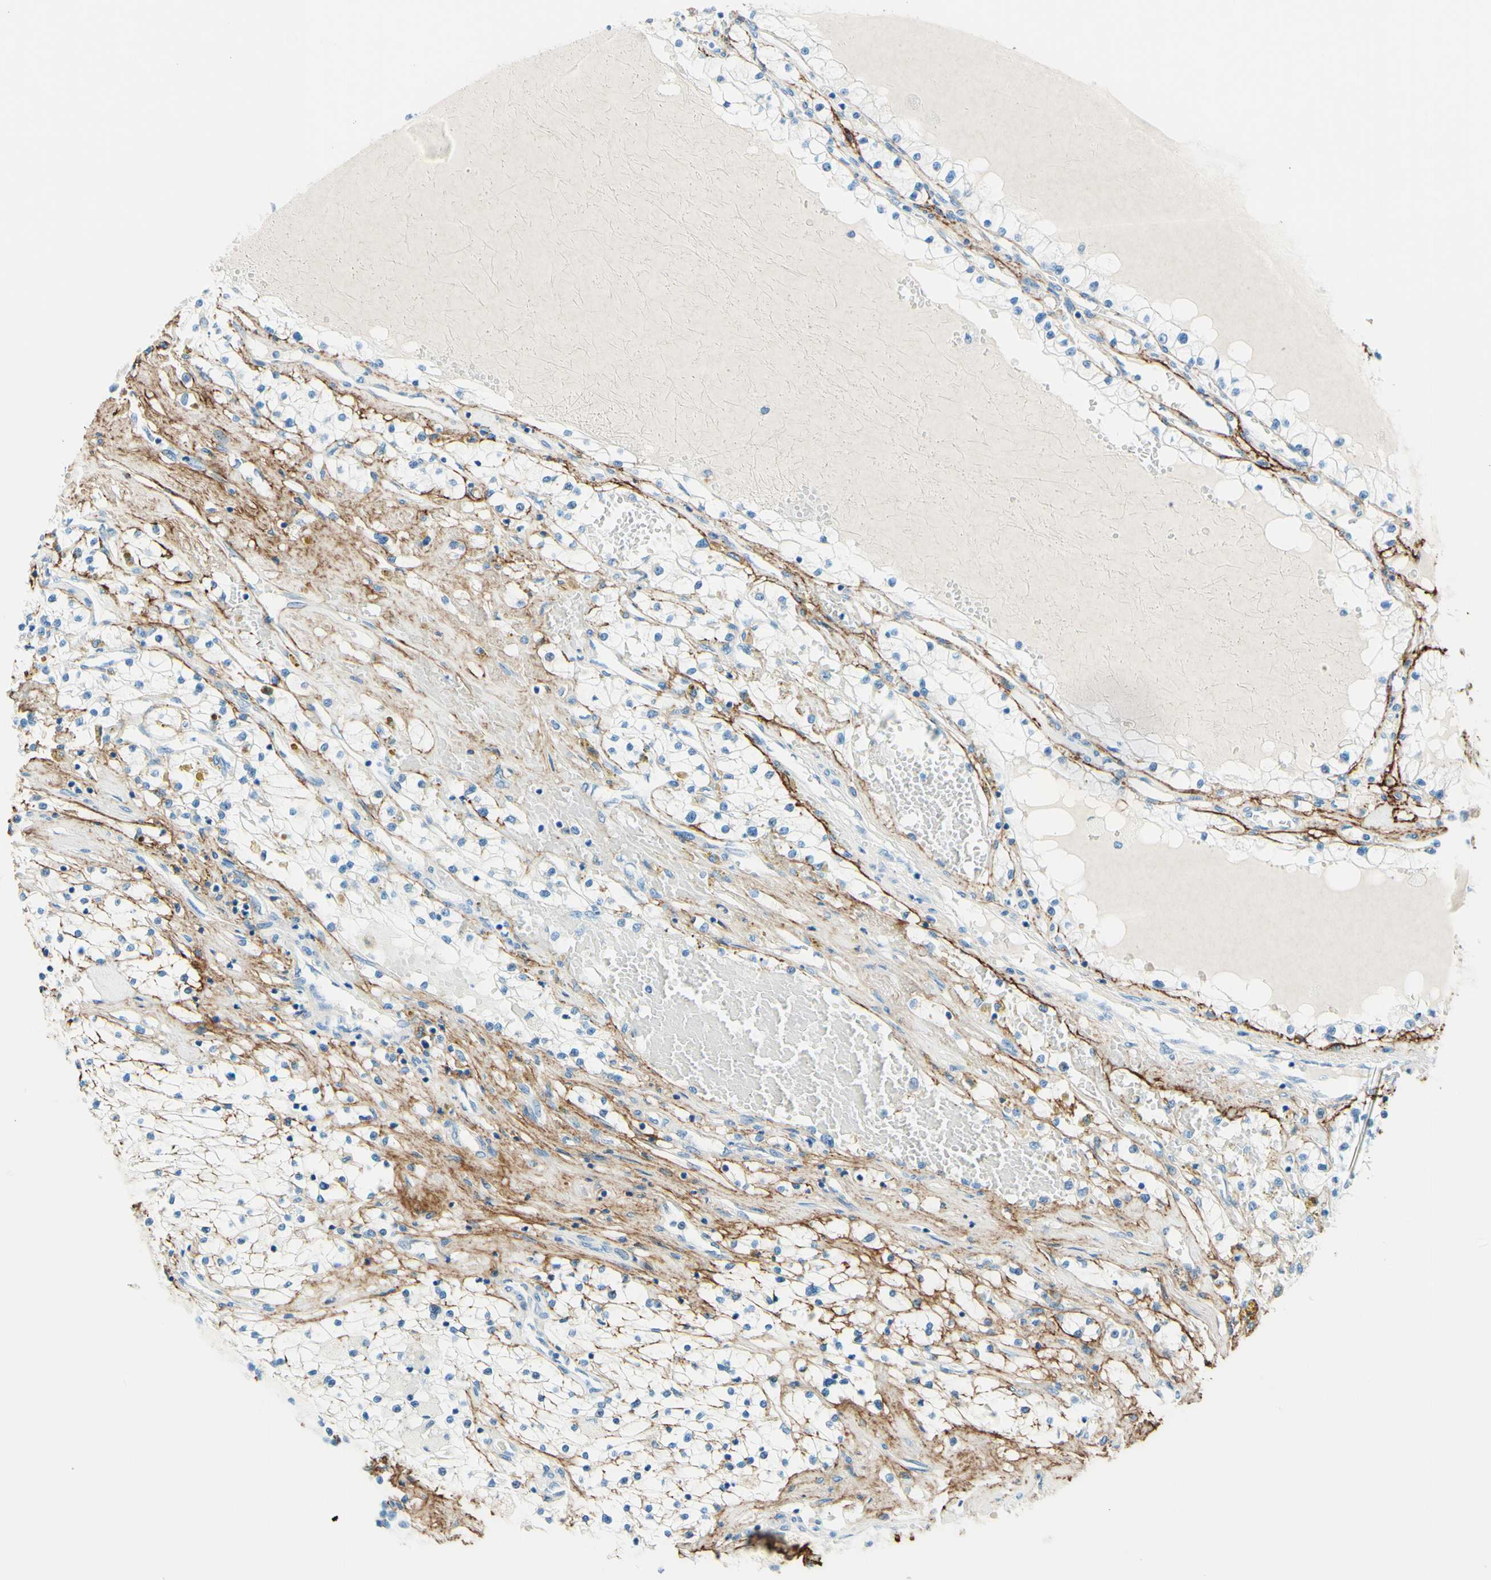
{"staining": {"intensity": "negative", "quantity": "none", "location": "none"}, "tissue": "renal cancer", "cell_type": "Tumor cells", "image_type": "cancer", "snomed": [{"axis": "morphology", "description": "Adenocarcinoma, NOS"}, {"axis": "topography", "description": "Kidney"}], "caption": "Micrograph shows no significant protein staining in tumor cells of renal cancer (adenocarcinoma).", "gene": "MFAP5", "patient": {"sex": "male", "age": 68}}